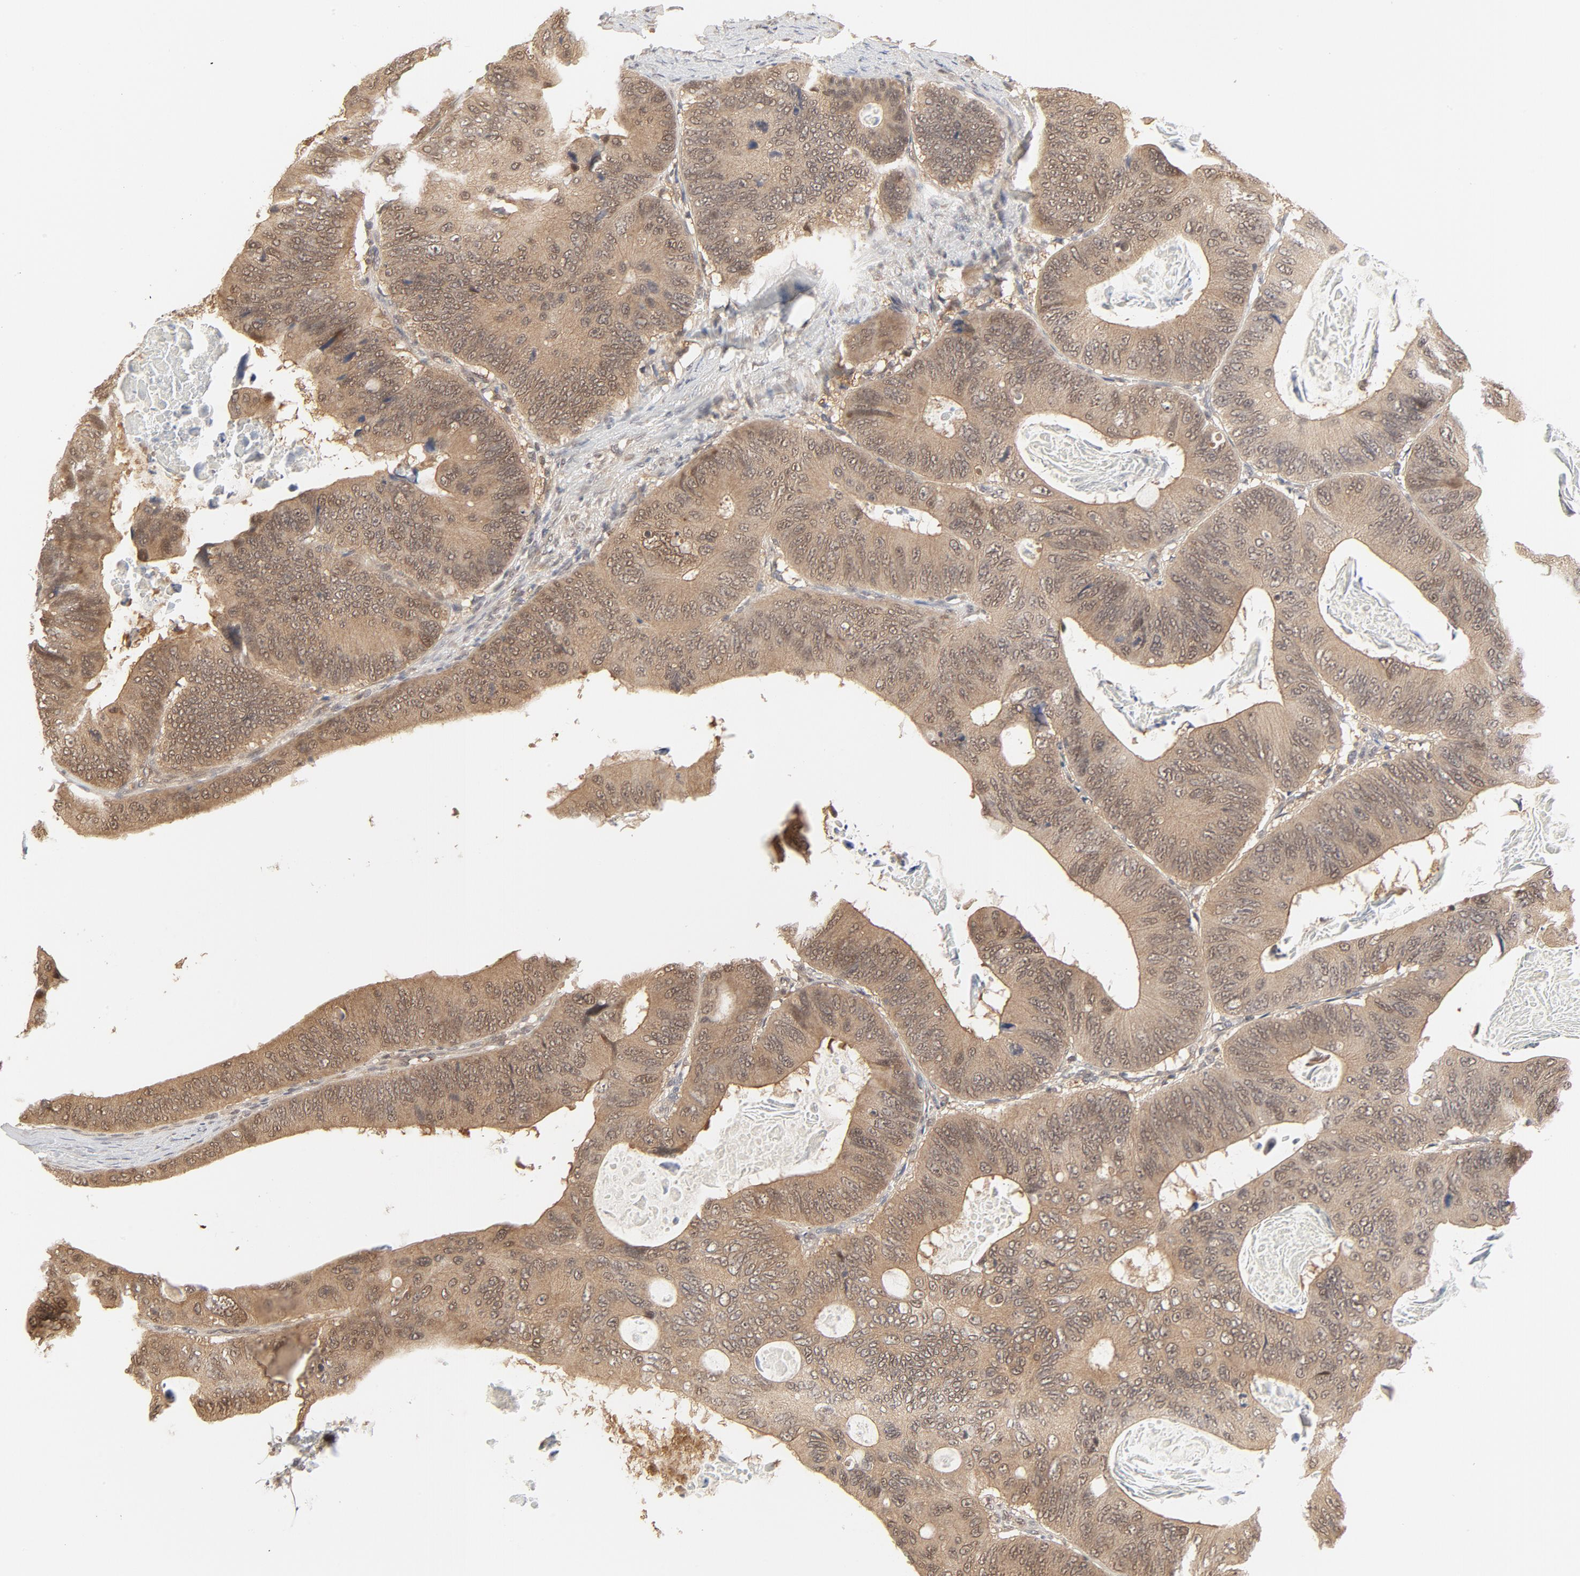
{"staining": {"intensity": "weak", "quantity": ">75%", "location": "cytoplasmic/membranous,nuclear"}, "tissue": "colorectal cancer", "cell_type": "Tumor cells", "image_type": "cancer", "snomed": [{"axis": "morphology", "description": "Adenocarcinoma, NOS"}, {"axis": "topography", "description": "Colon"}], "caption": "Tumor cells display low levels of weak cytoplasmic/membranous and nuclear positivity in about >75% of cells in colorectal cancer.", "gene": "NEDD8", "patient": {"sex": "female", "age": 55}}